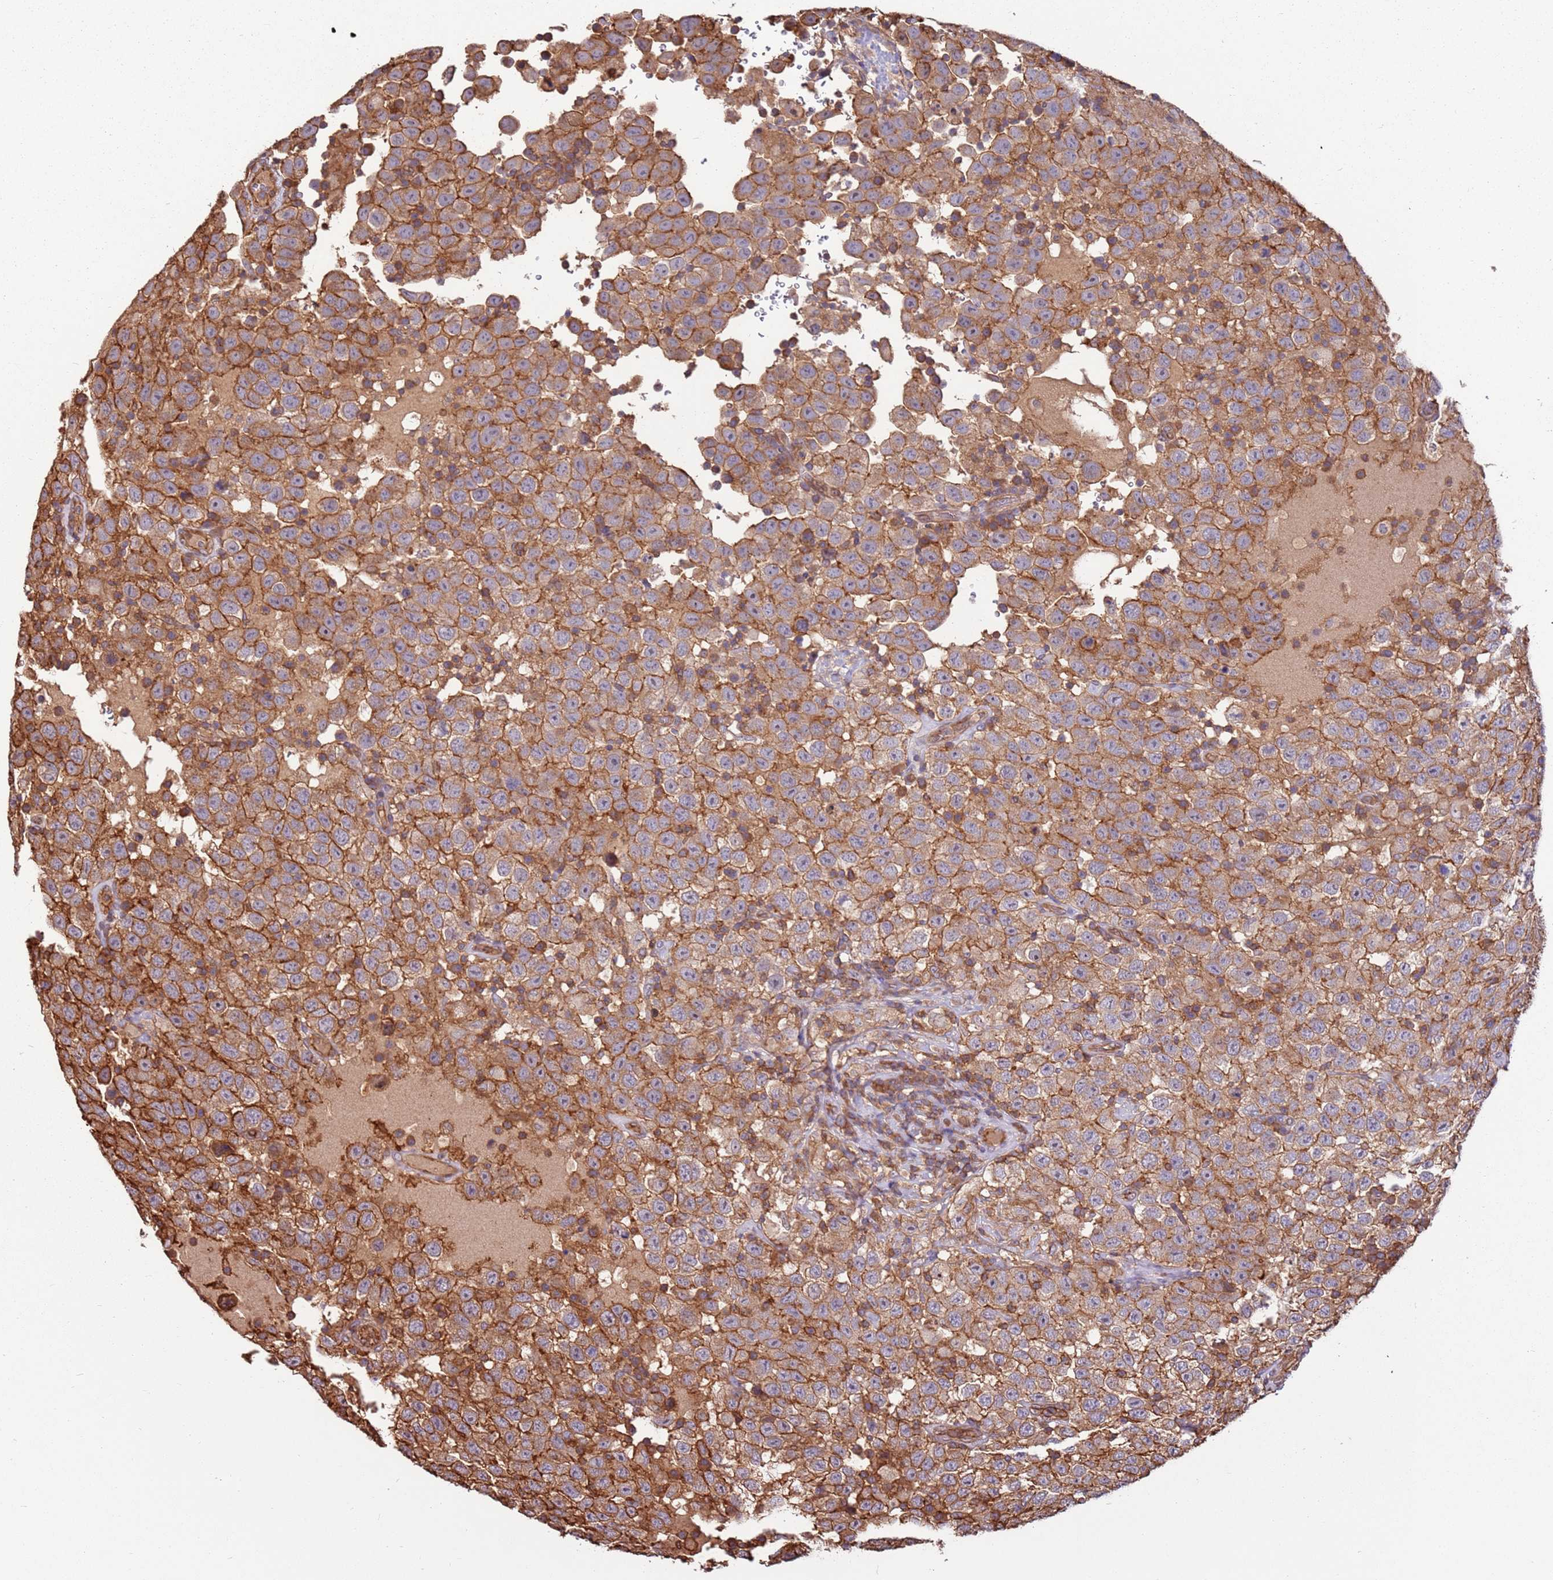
{"staining": {"intensity": "moderate", "quantity": ">75%", "location": "cytoplasmic/membranous"}, "tissue": "testis cancer", "cell_type": "Tumor cells", "image_type": "cancer", "snomed": [{"axis": "morphology", "description": "Seminoma, NOS"}, {"axis": "topography", "description": "Testis"}], "caption": "Human testis cancer (seminoma) stained with a brown dye reveals moderate cytoplasmic/membranous positive expression in approximately >75% of tumor cells.", "gene": "ACVR2A", "patient": {"sex": "male", "age": 41}}